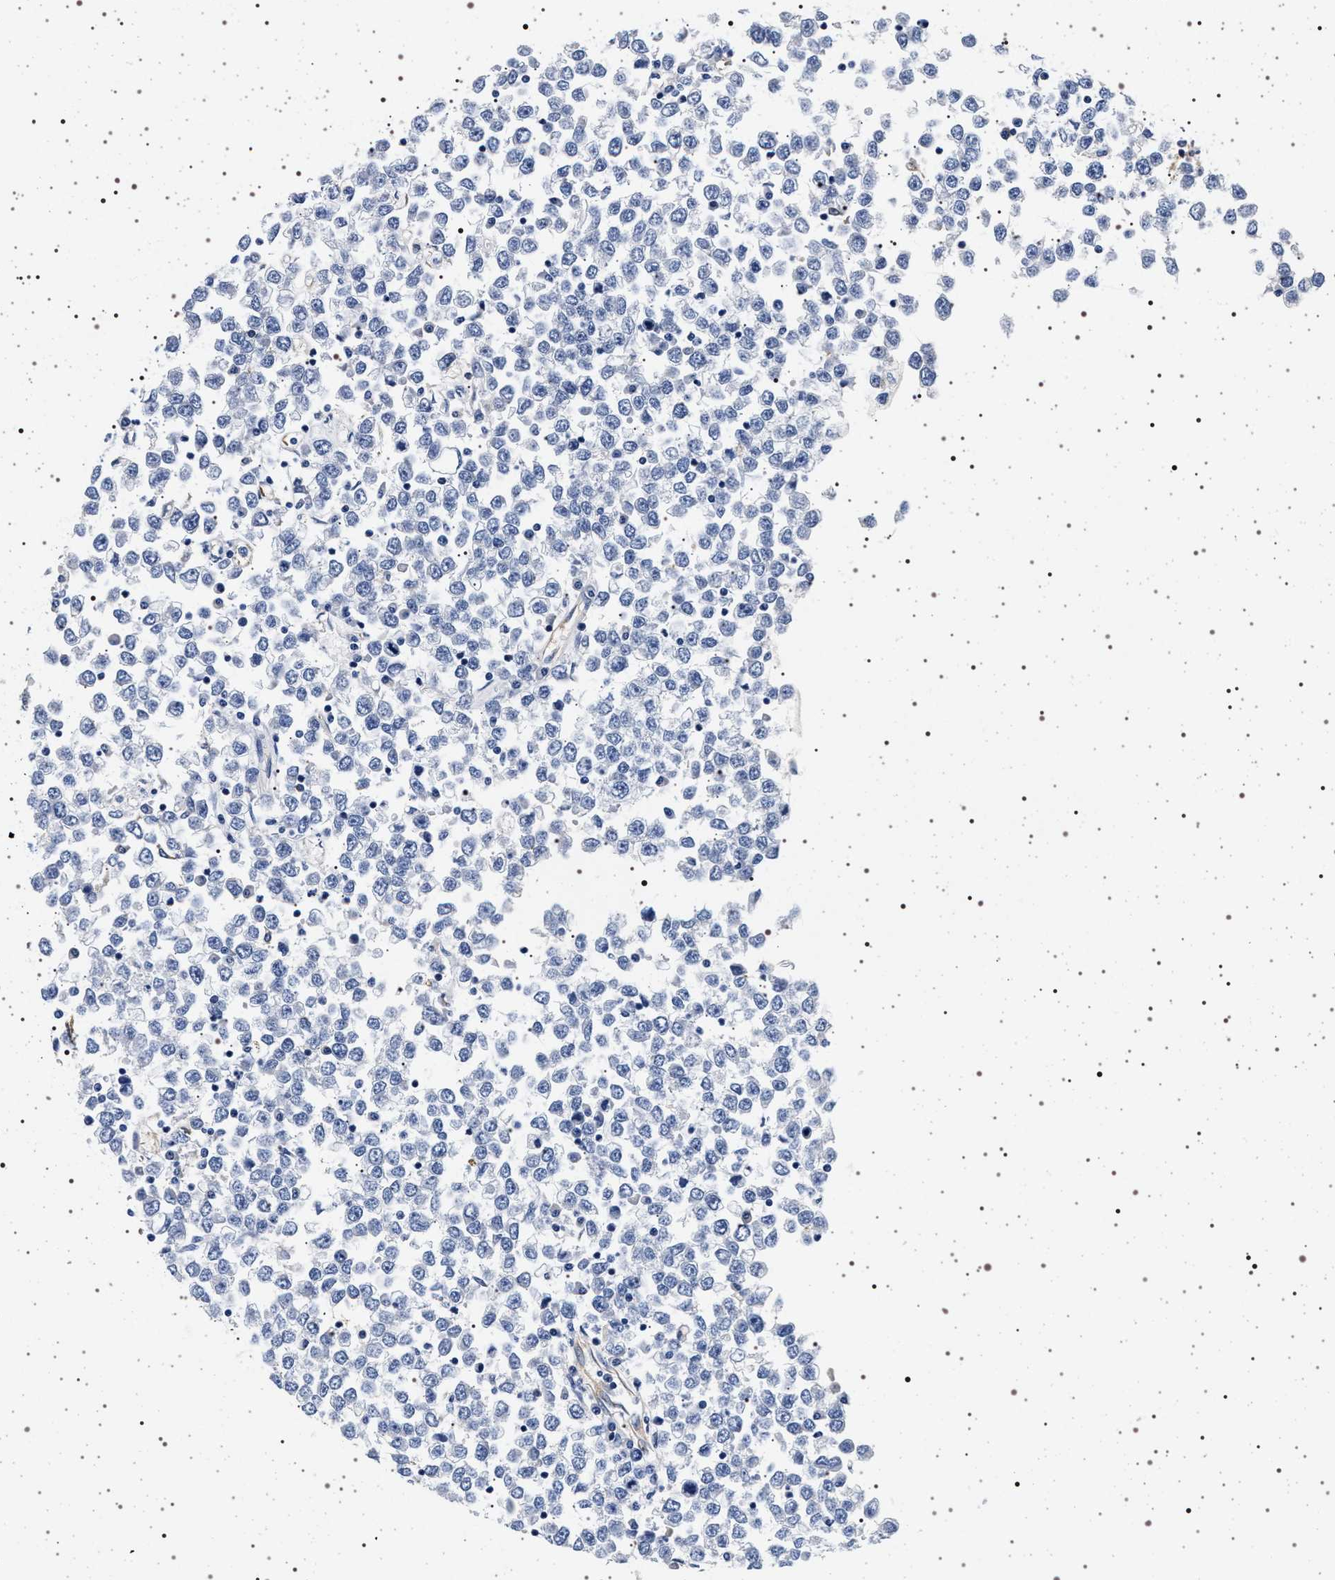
{"staining": {"intensity": "negative", "quantity": "none", "location": "none"}, "tissue": "testis cancer", "cell_type": "Tumor cells", "image_type": "cancer", "snomed": [{"axis": "morphology", "description": "Seminoma, NOS"}, {"axis": "topography", "description": "Testis"}], "caption": "Immunohistochemical staining of human testis cancer demonstrates no significant staining in tumor cells. The staining is performed using DAB brown chromogen with nuclei counter-stained in using hematoxylin.", "gene": "HSD17B1", "patient": {"sex": "male", "age": 65}}